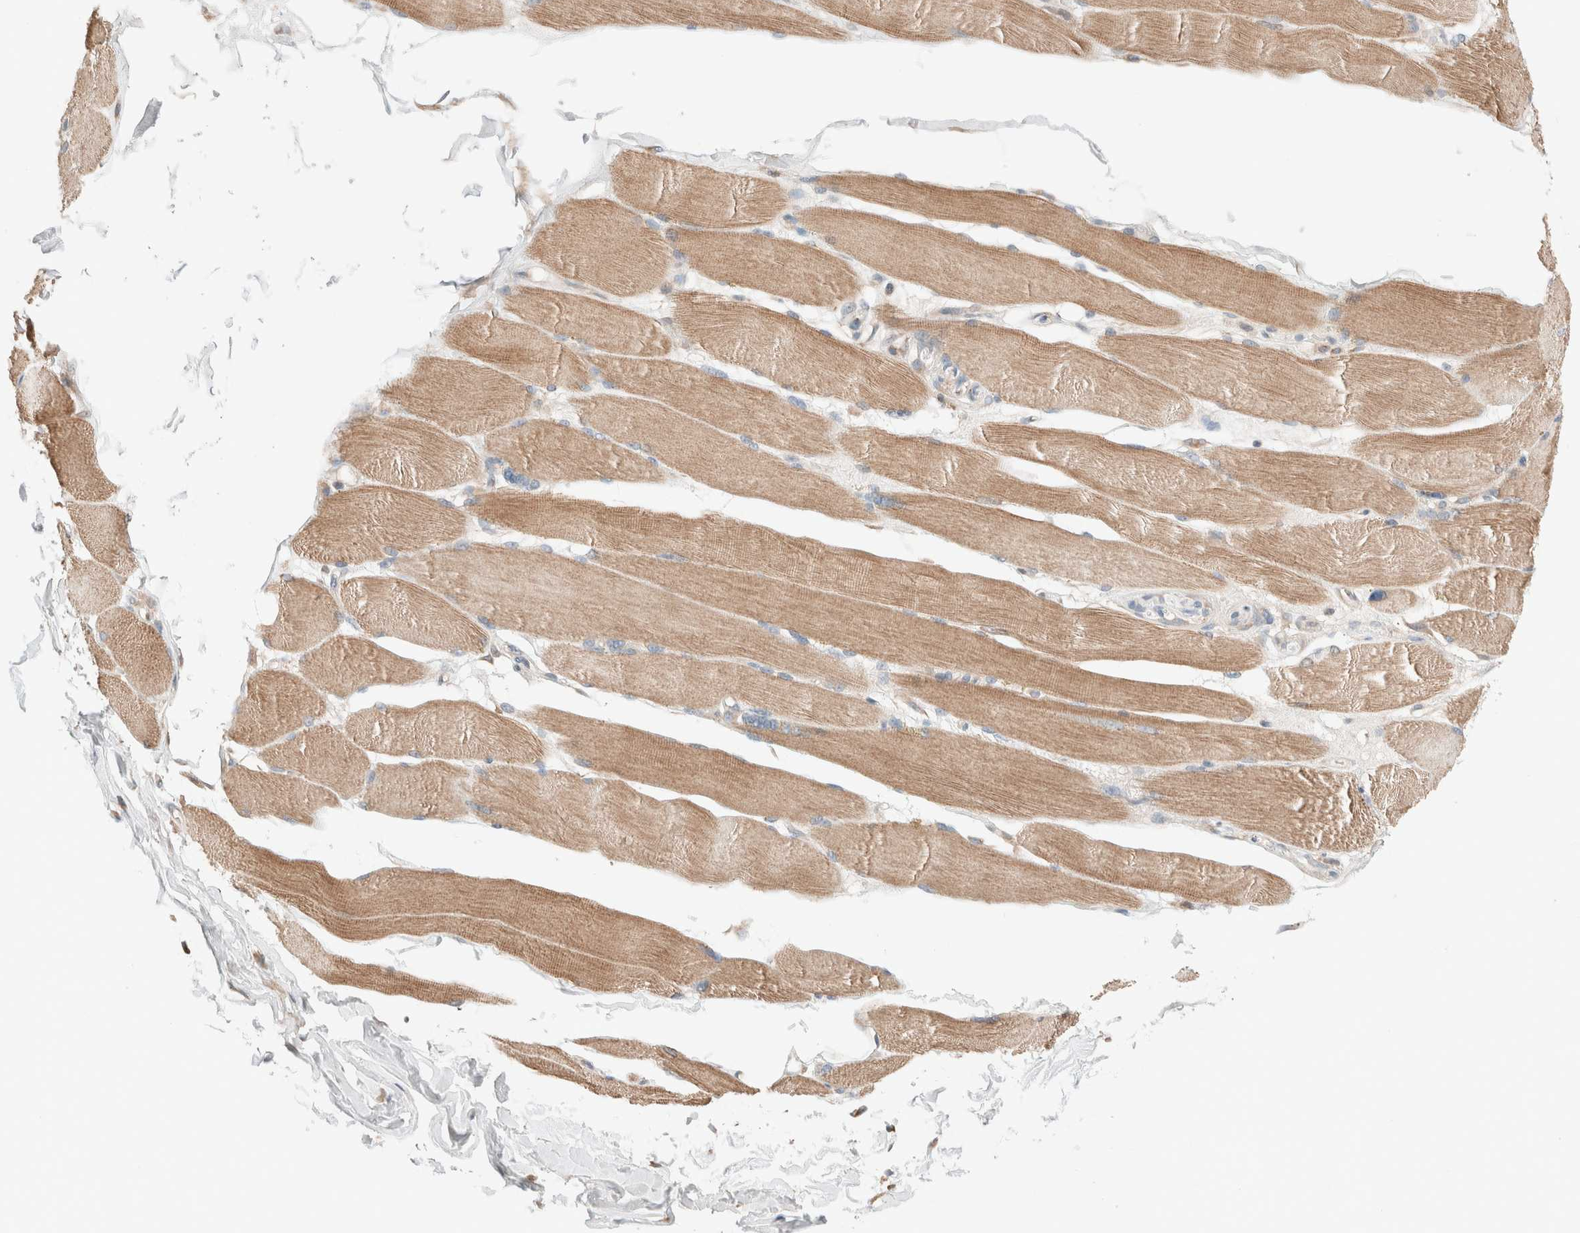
{"staining": {"intensity": "moderate", "quantity": ">75%", "location": "cytoplasmic/membranous"}, "tissue": "skeletal muscle", "cell_type": "Myocytes", "image_type": "normal", "snomed": [{"axis": "morphology", "description": "Normal tissue, NOS"}, {"axis": "topography", "description": "Skin"}, {"axis": "topography", "description": "Skeletal muscle"}], "caption": "Immunohistochemistry (DAB) staining of normal skeletal muscle displays moderate cytoplasmic/membranous protein positivity in about >75% of myocytes.", "gene": "PCM1", "patient": {"sex": "male", "age": 83}}